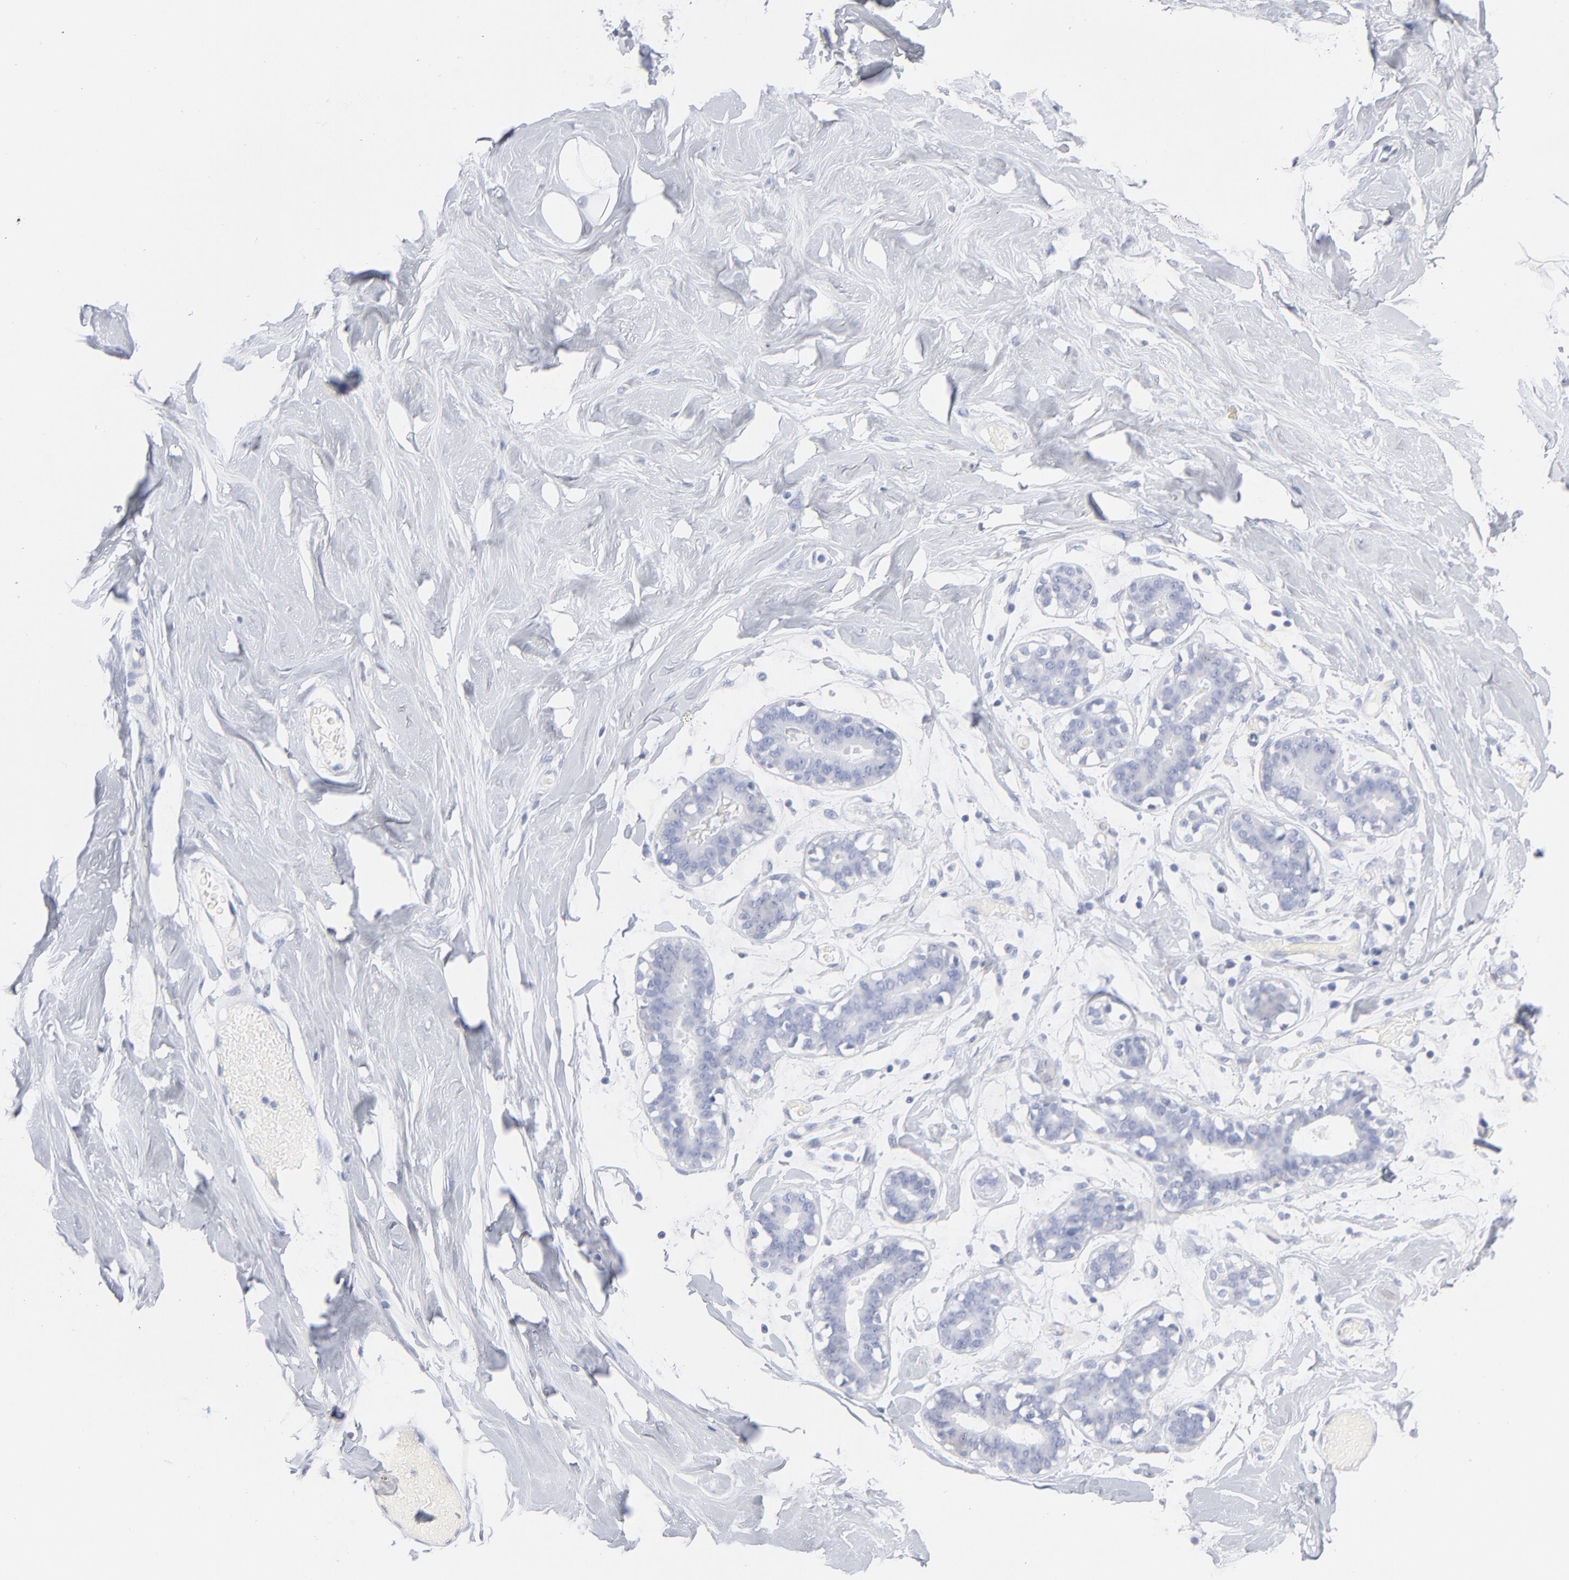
{"staining": {"intensity": "negative", "quantity": "none", "location": "none"}, "tissue": "breast", "cell_type": "Adipocytes", "image_type": "normal", "snomed": [{"axis": "morphology", "description": "Normal tissue, NOS"}, {"axis": "topography", "description": "Breast"}, {"axis": "topography", "description": "Soft tissue"}], "caption": "High power microscopy micrograph of an IHC image of normal breast, revealing no significant expression in adipocytes.", "gene": "IFIT2", "patient": {"sex": "female", "age": 25}}